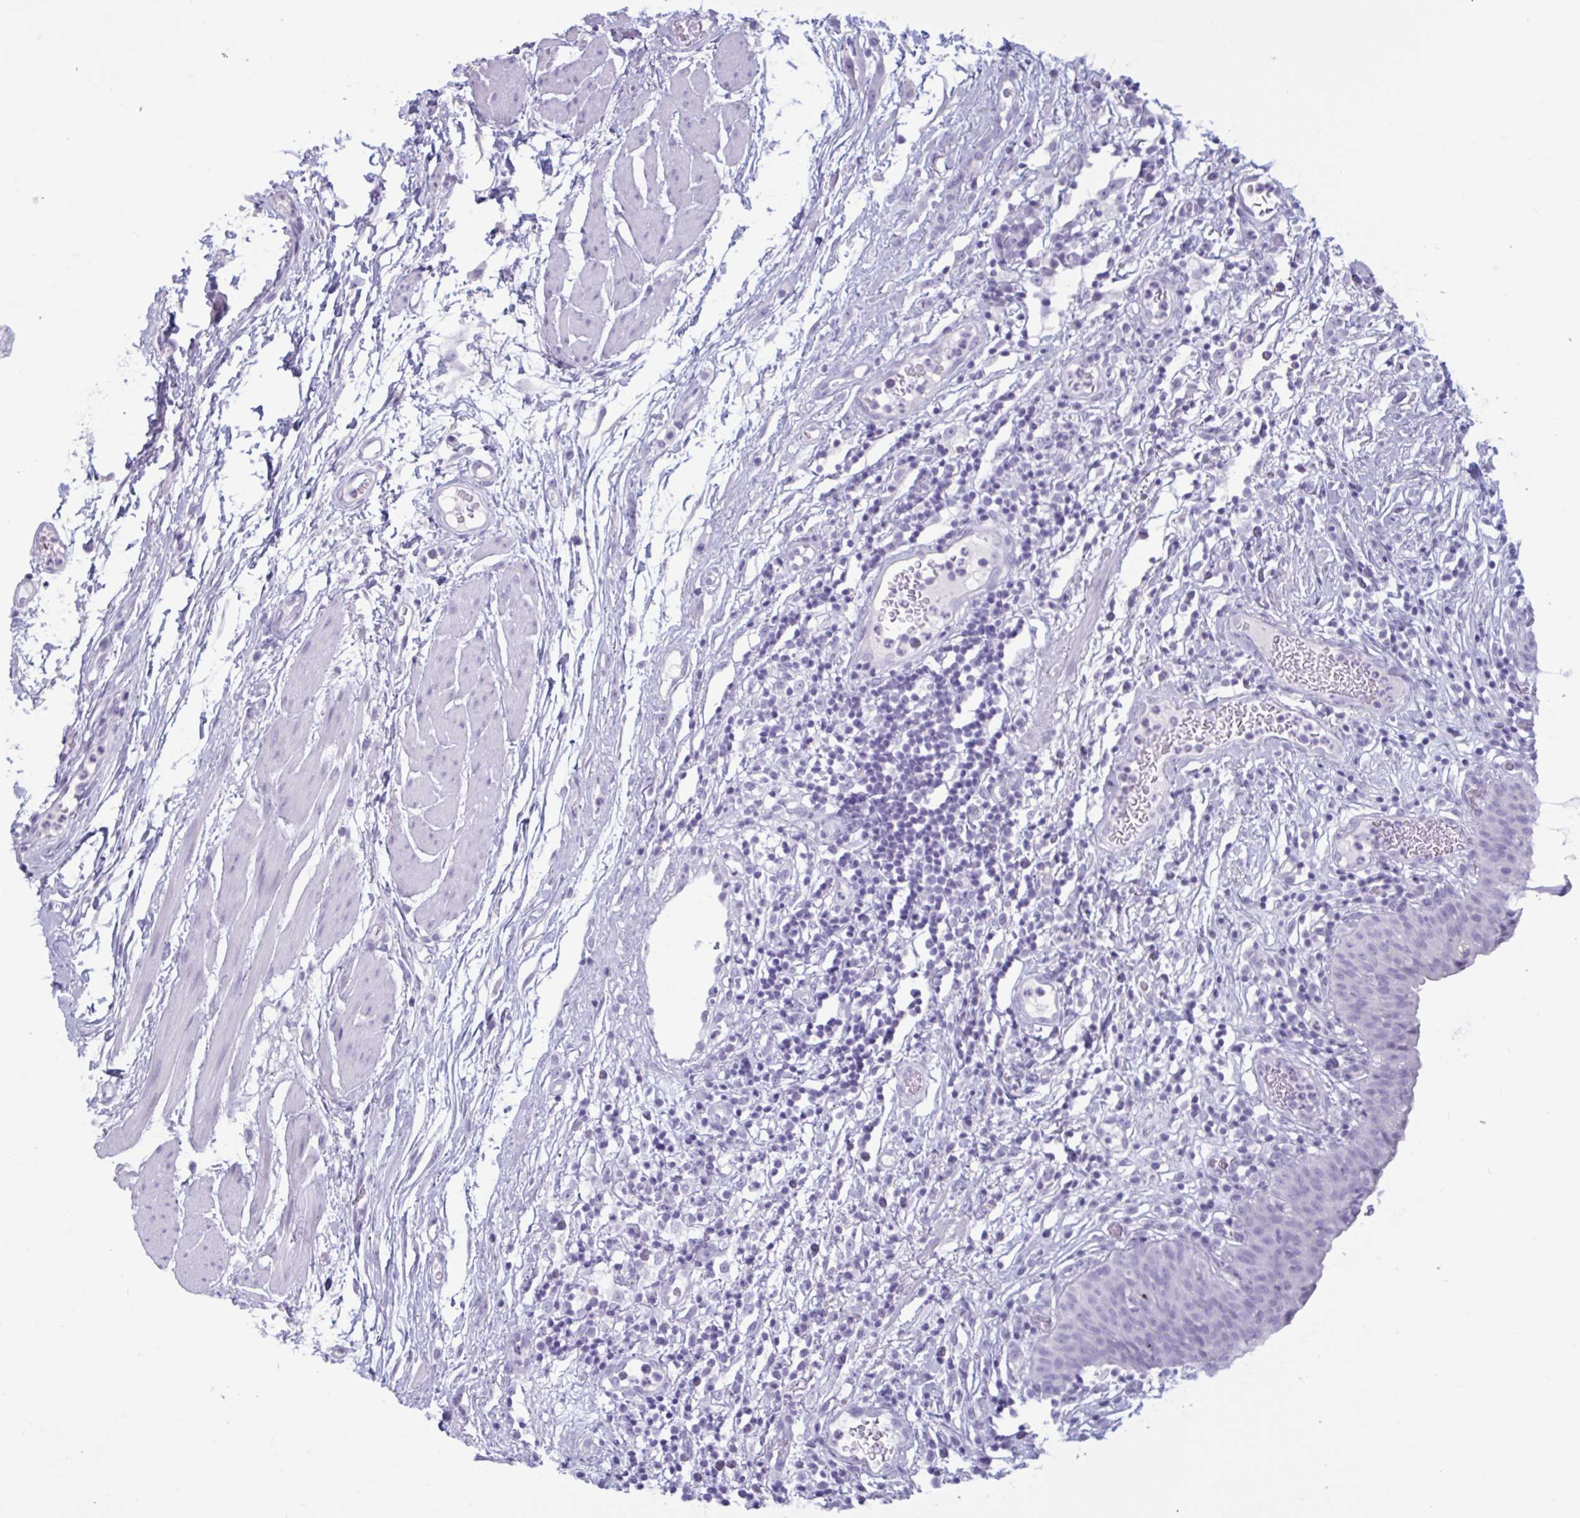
{"staining": {"intensity": "negative", "quantity": "none", "location": "none"}, "tissue": "urinary bladder", "cell_type": "Urothelial cells", "image_type": "normal", "snomed": [{"axis": "morphology", "description": "Normal tissue, NOS"}, {"axis": "morphology", "description": "Inflammation, NOS"}, {"axis": "topography", "description": "Urinary bladder"}], "caption": "The IHC photomicrograph has no significant positivity in urothelial cells of urinary bladder.", "gene": "BBS10", "patient": {"sex": "male", "age": 57}}